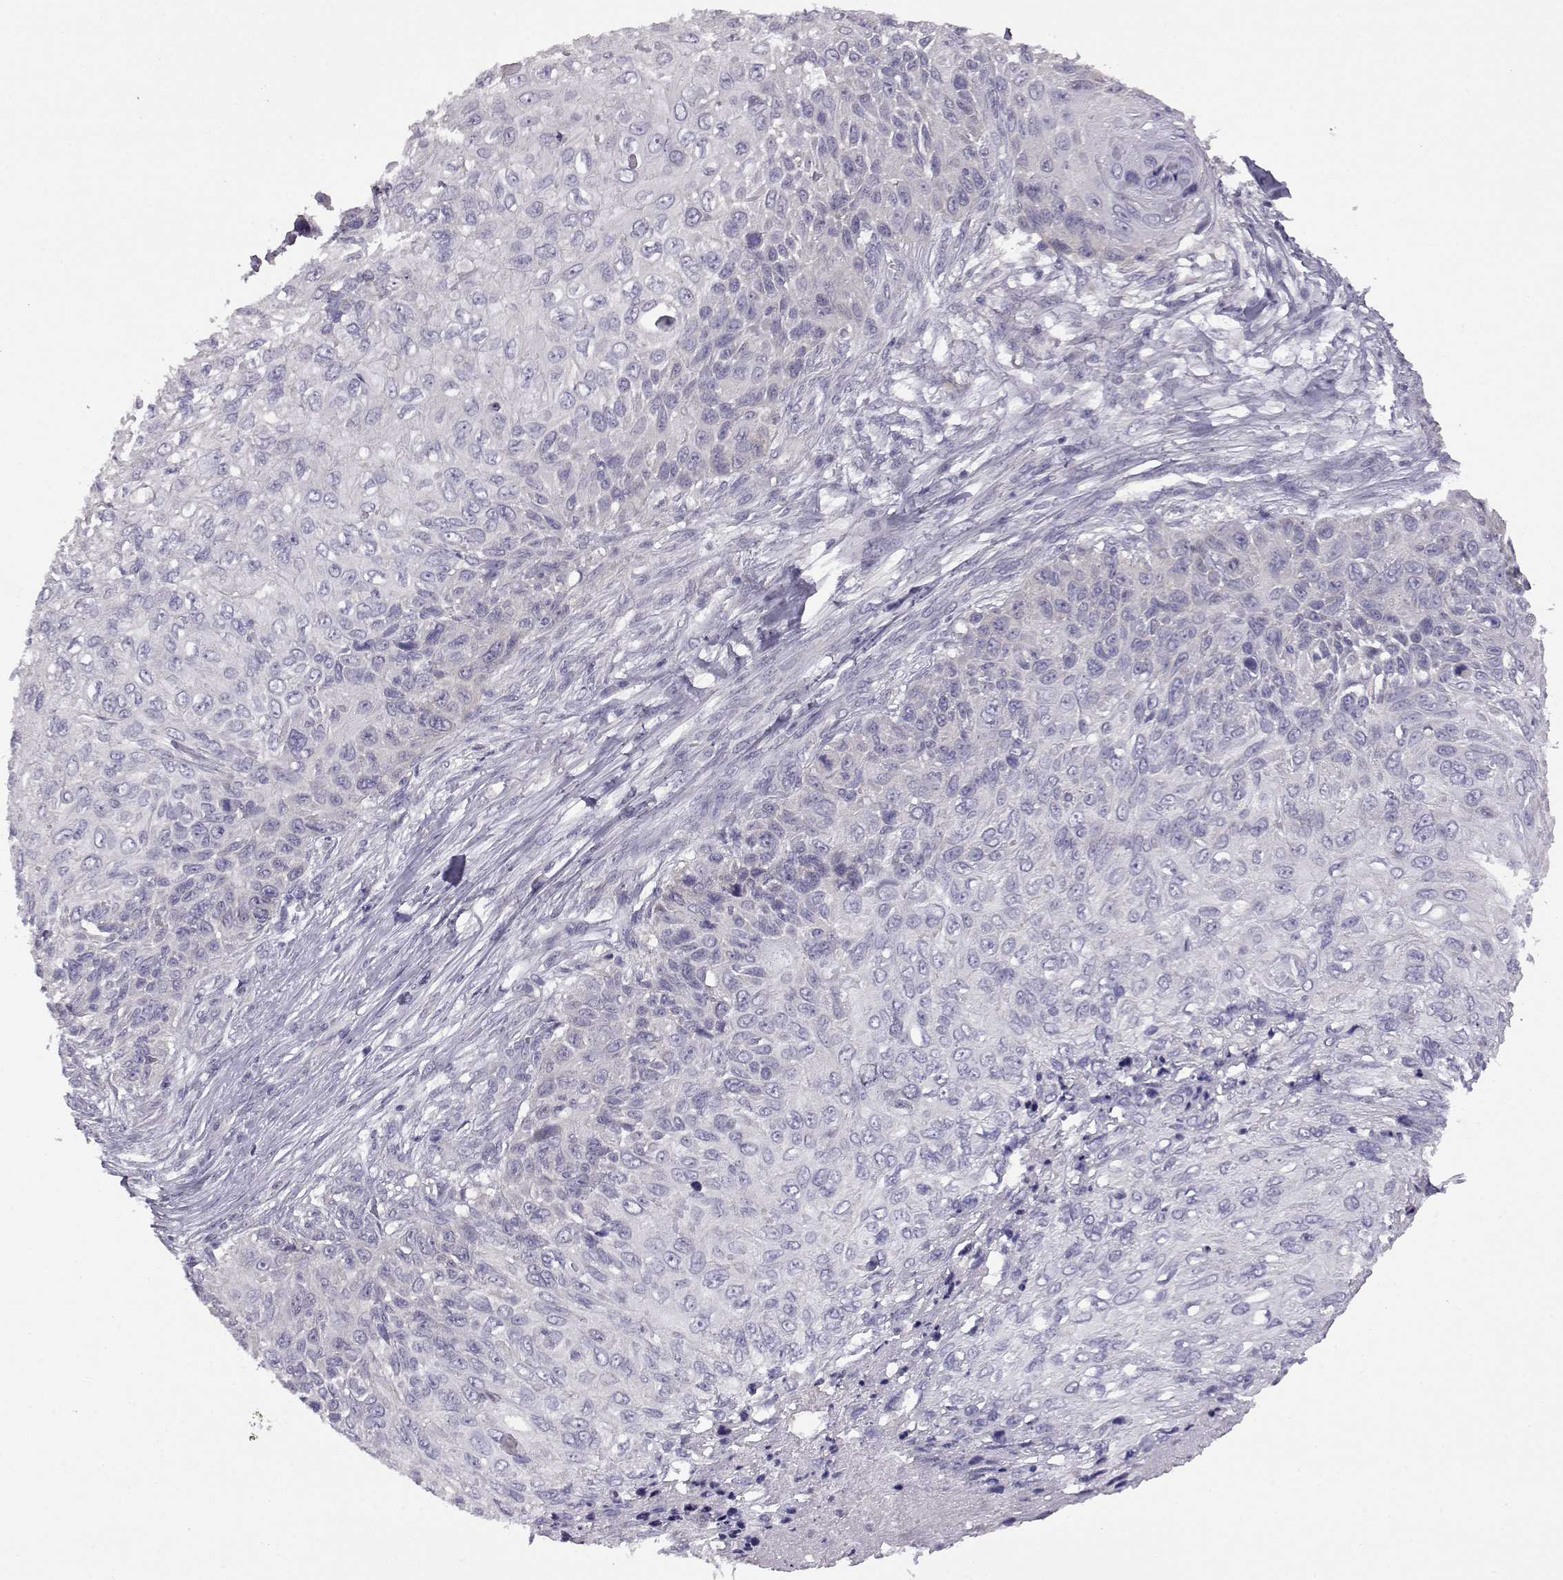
{"staining": {"intensity": "negative", "quantity": "none", "location": "none"}, "tissue": "skin cancer", "cell_type": "Tumor cells", "image_type": "cancer", "snomed": [{"axis": "morphology", "description": "Squamous cell carcinoma, NOS"}, {"axis": "topography", "description": "Skin"}], "caption": "High power microscopy image of an immunohistochemistry (IHC) histopathology image of squamous cell carcinoma (skin), revealing no significant staining in tumor cells. Brightfield microscopy of immunohistochemistry (IHC) stained with DAB (brown) and hematoxylin (blue), captured at high magnification.", "gene": "VGF", "patient": {"sex": "male", "age": 92}}